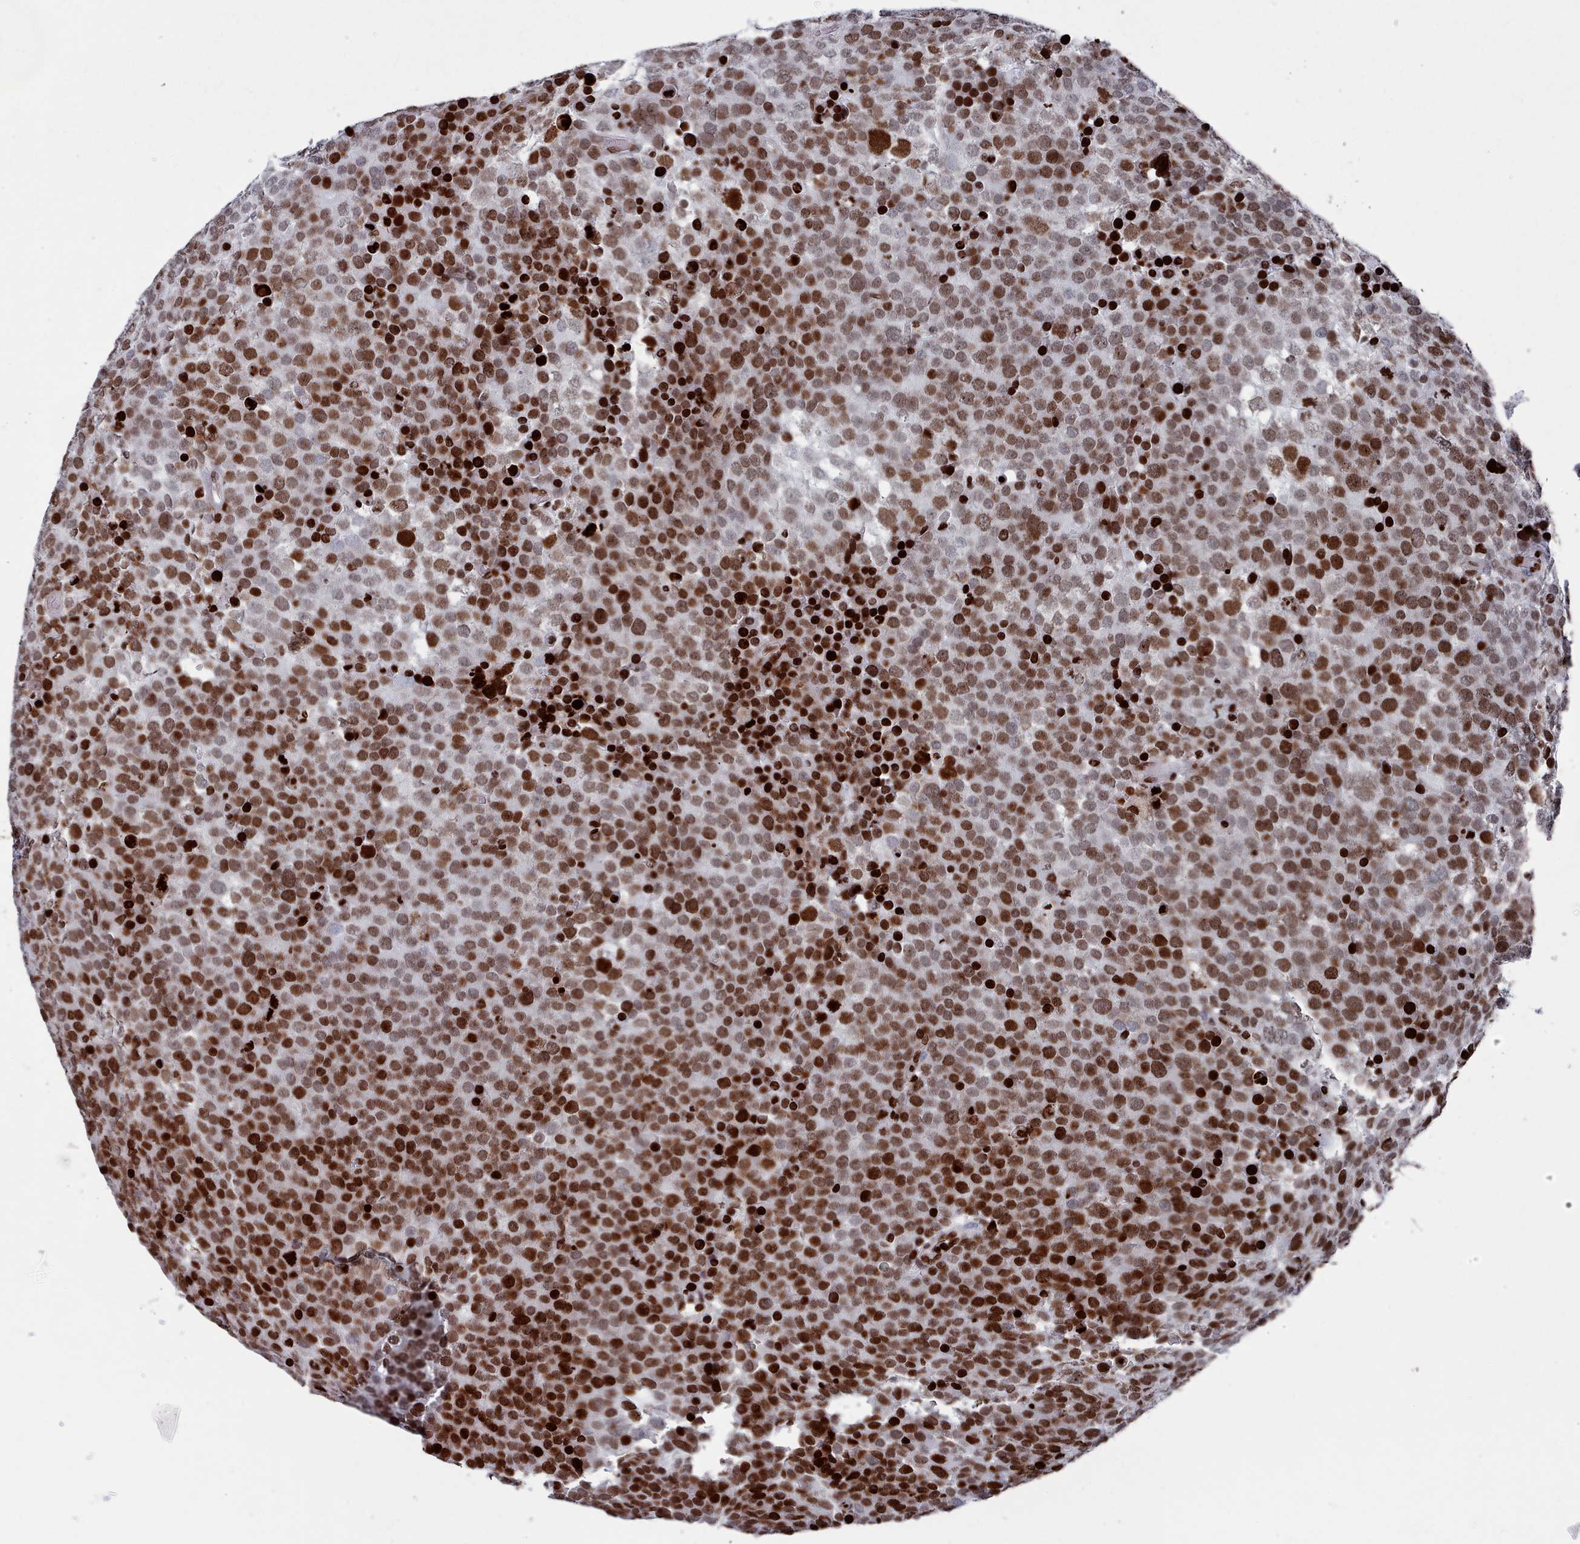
{"staining": {"intensity": "strong", "quantity": ">75%", "location": "nuclear"}, "tissue": "testis cancer", "cell_type": "Tumor cells", "image_type": "cancer", "snomed": [{"axis": "morphology", "description": "Seminoma, NOS"}, {"axis": "topography", "description": "Testis"}], "caption": "Brown immunohistochemical staining in testis cancer (seminoma) reveals strong nuclear expression in approximately >75% of tumor cells.", "gene": "PCDHB12", "patient": {"sex": "male", "age": 71}}